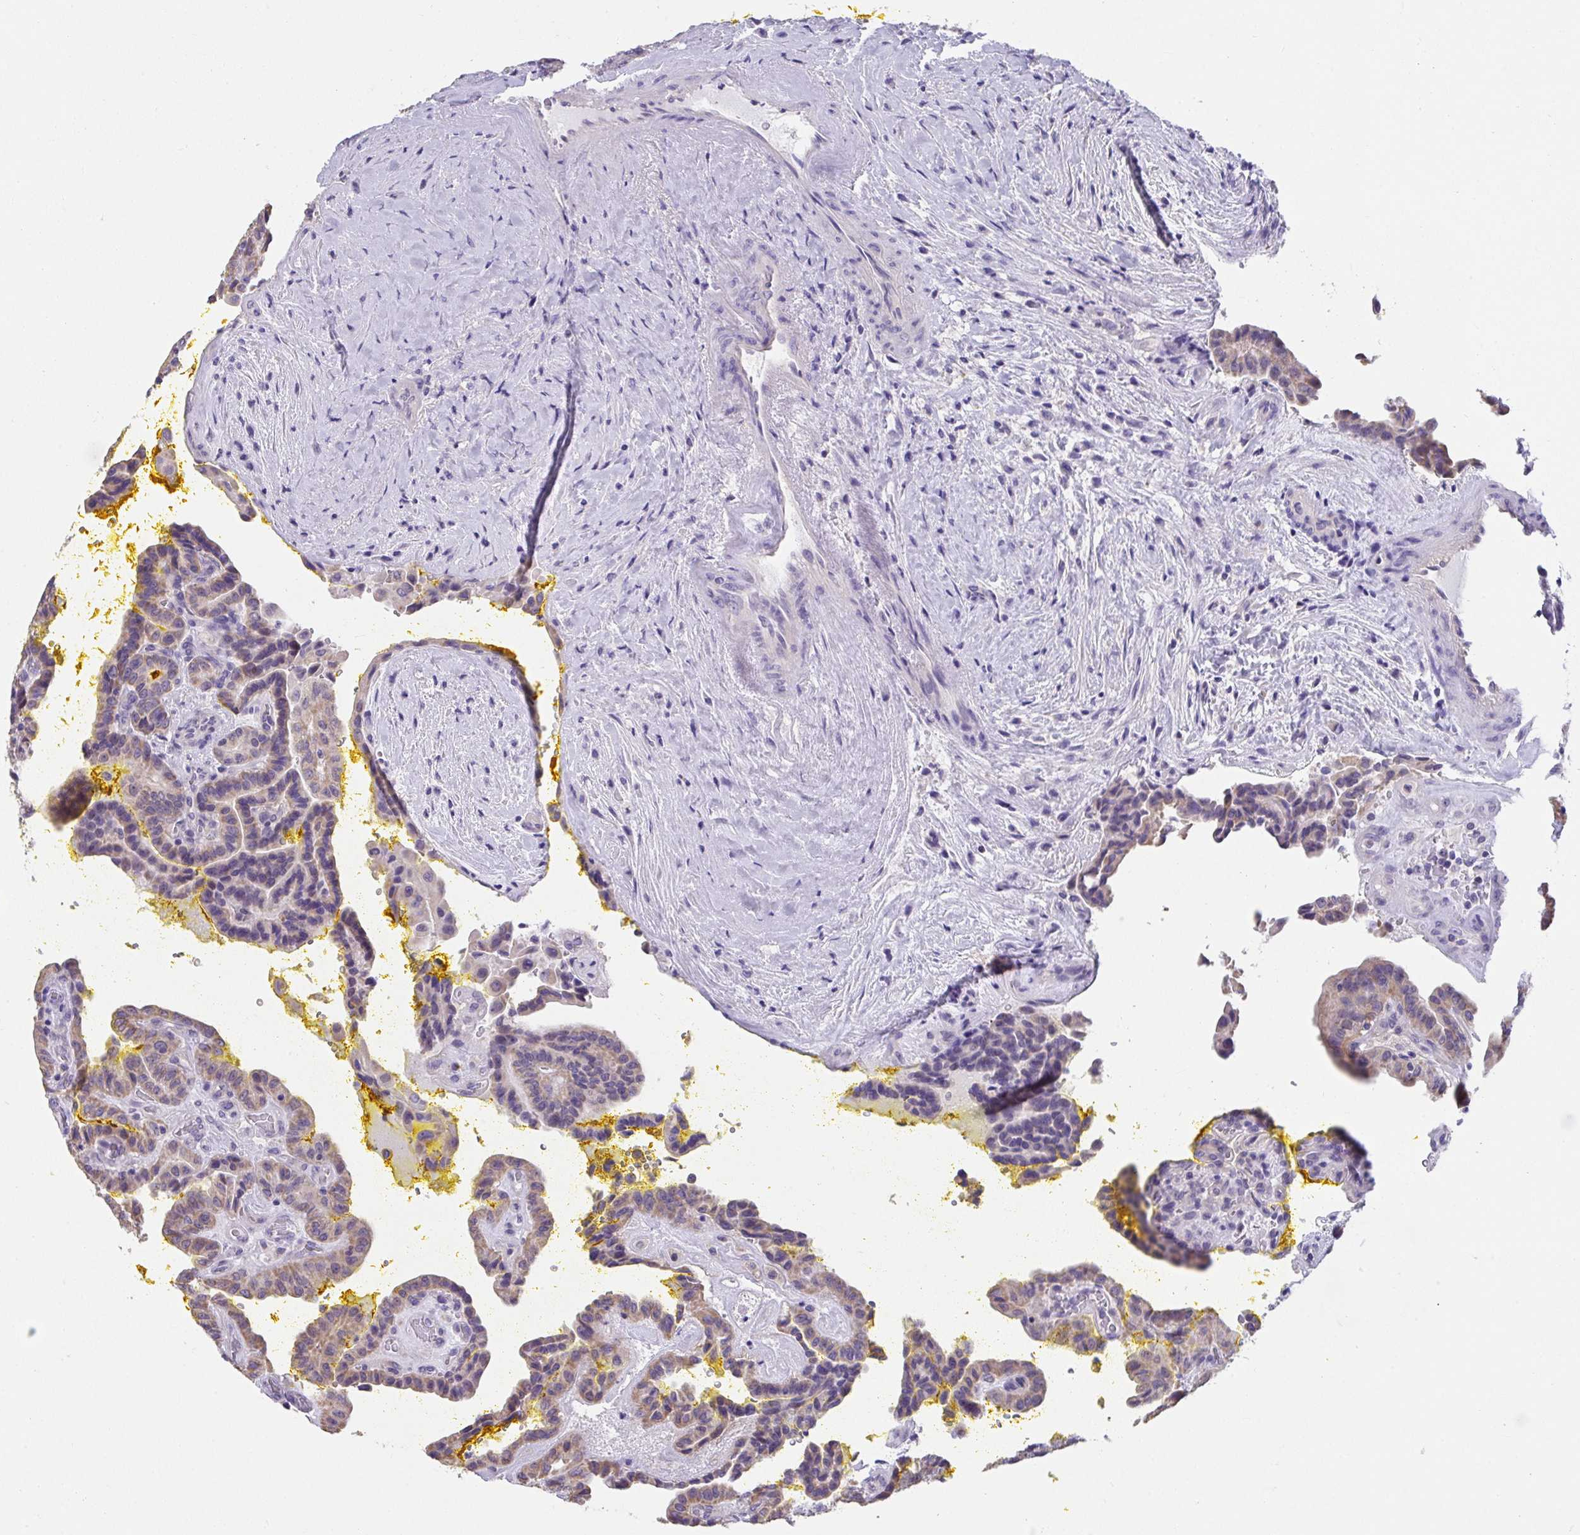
{"staining": {"intensity": "weak", "quantity": "25%-75%", "location": "cytoplasmic/membranous"}, "tissue": "thyroid cancer", "cell_type": "Tumor cells", "image_type": "cancer", "snomed": [{"axis": "morphology", "description": "Papillary adenocarcinoma, NOS"}, {"axis": "topography", "description": "Thyroid gland"}], "caption": "Immunohistochemical staining of human thyroid cancer (papillary adenocarcinoma) exhibits weak cytoplasmic/membranous protein positivity in approximately 25%-75% of tumor cells.", "gene": "CXCR1", "patient": {"sex": "male", "age": 87}}